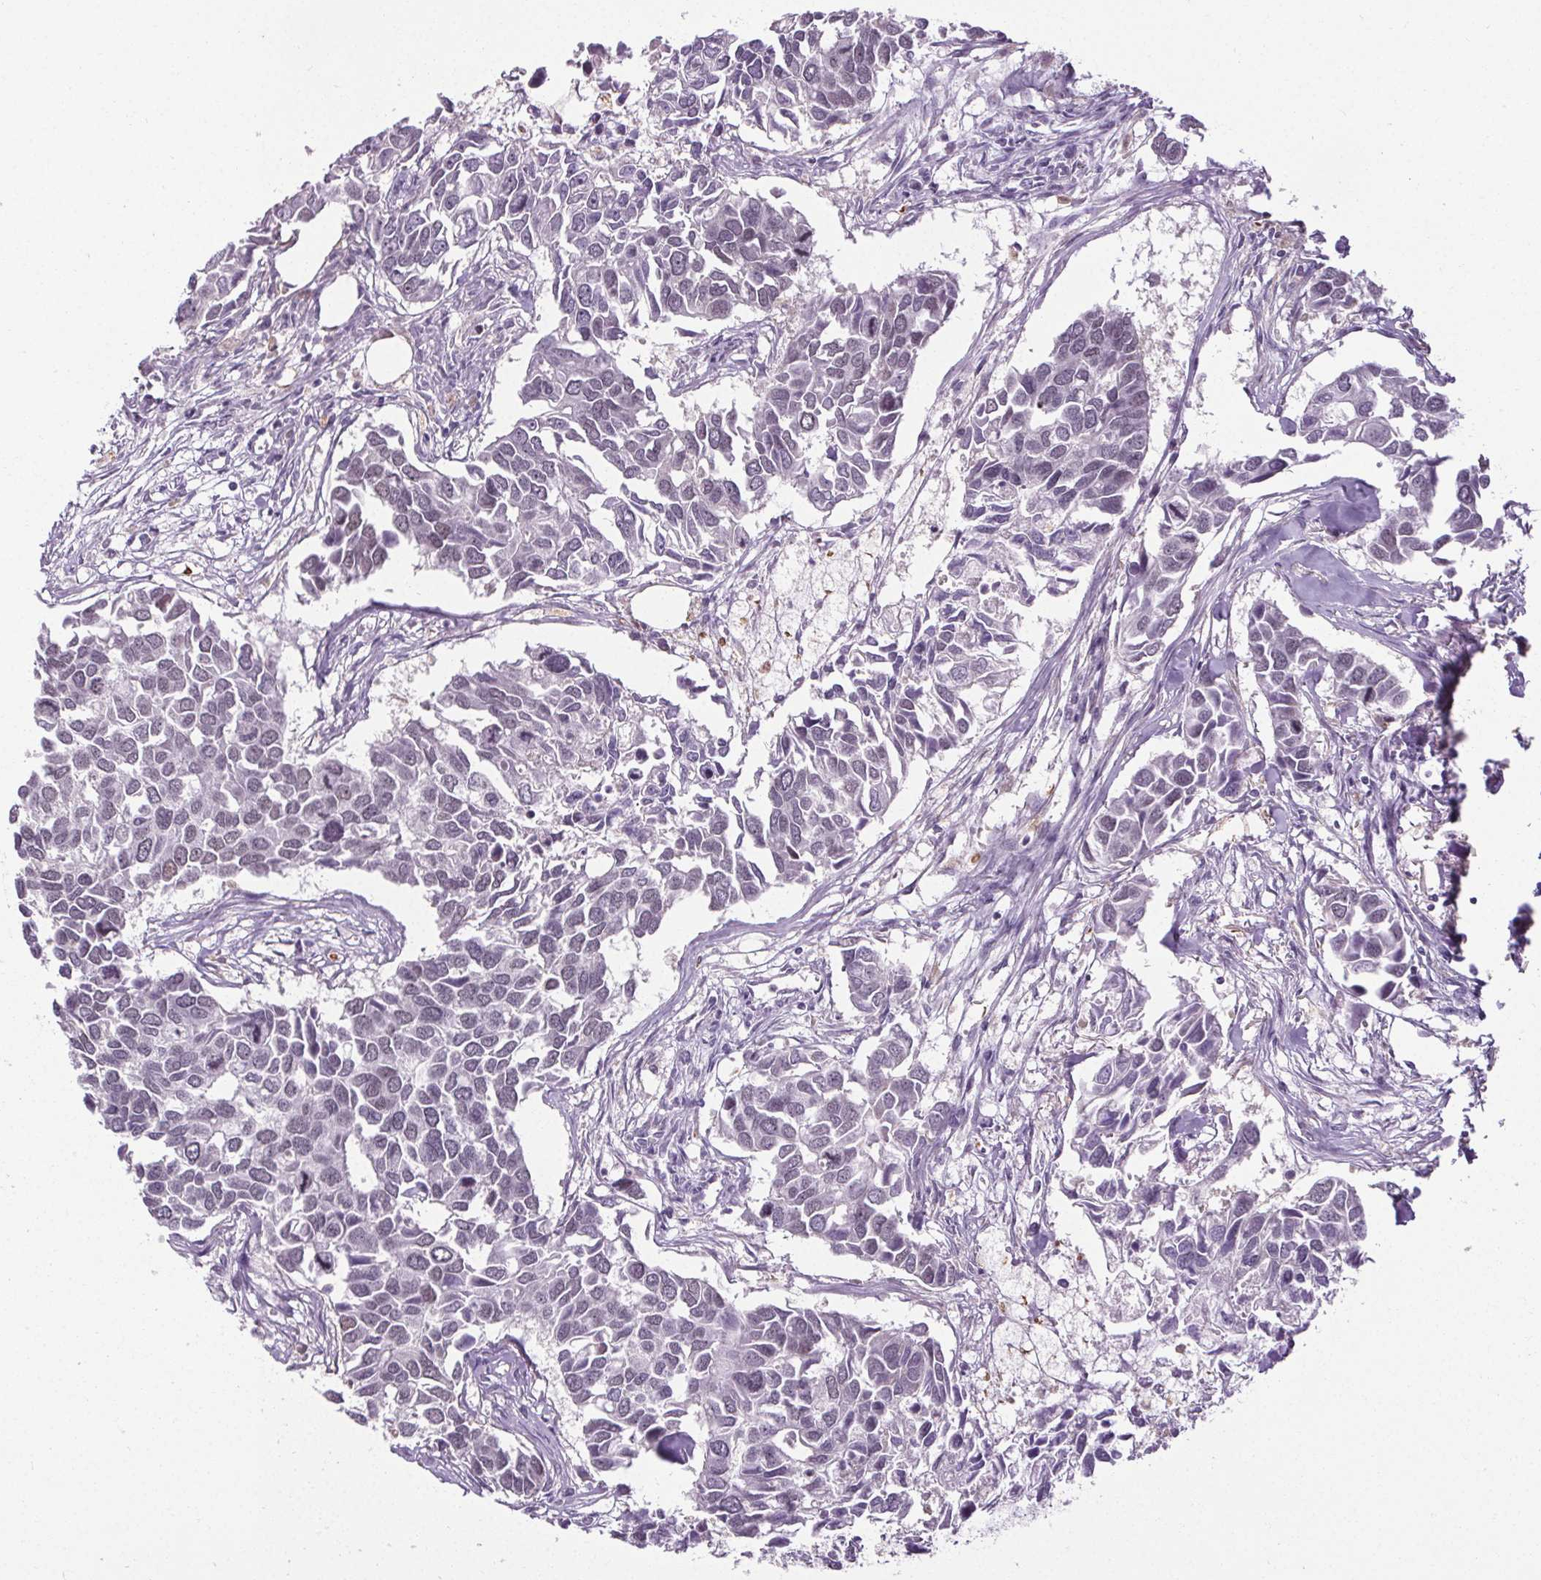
{"staining": {"intensity": "negative", "quantity": "none", "location": "none"}, "tissue": "breast cancer", "cell_type": "Tumor cells", "image_type": "cancer", "snomed": [{"axis": "morphology", "description": "Duct carcinoma"}, {"axis": "topography", "description": "Breast"}], "caption": "Immunohistochemical staining of human breast invasive ductal carcinoma exhibits no significant expression in tumor cells.", "gene": "TMEM240", "patient": {"sex": "female", "age": 83}}